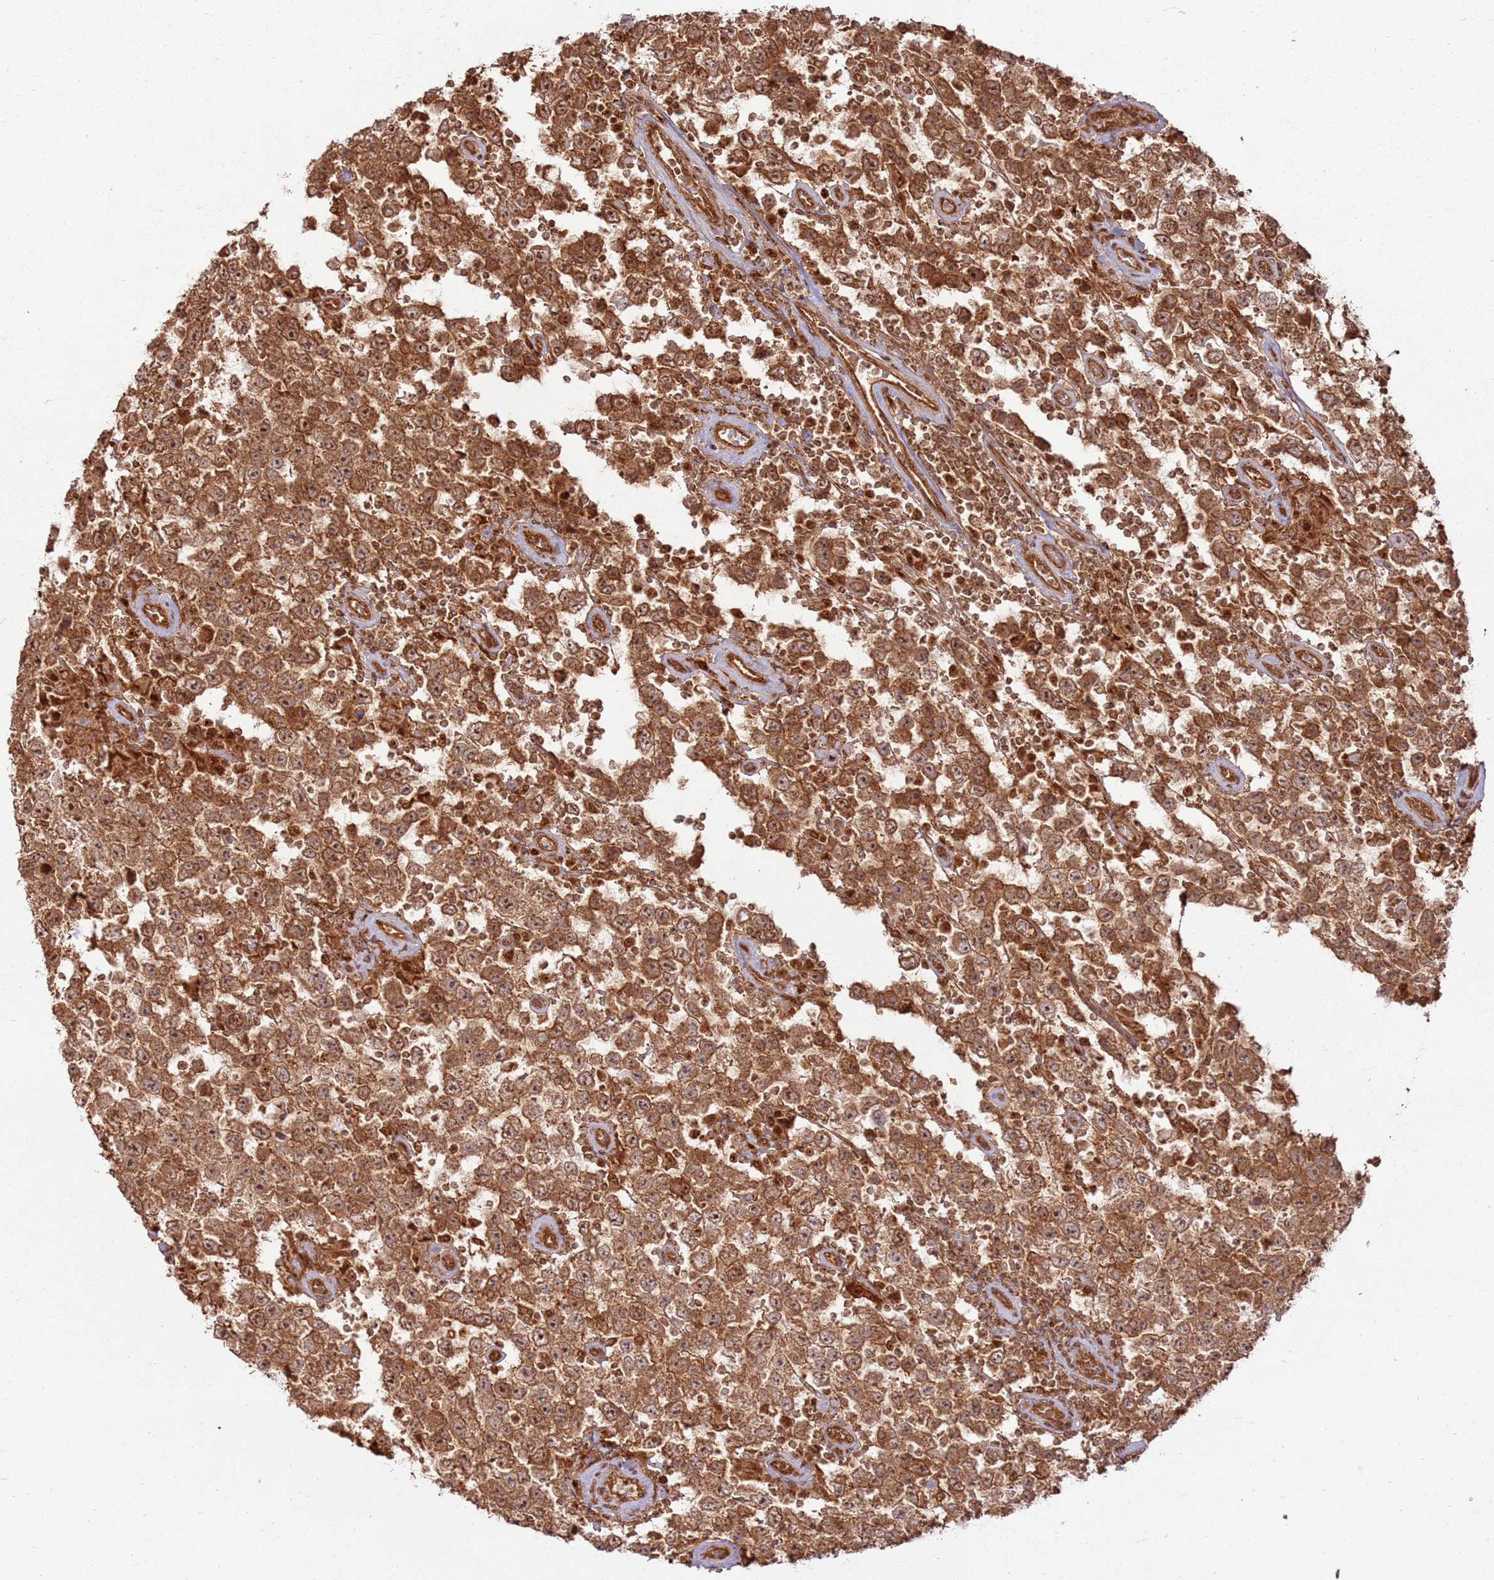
{"staining": {"intensity": "moderate", "quantity": ">75%", "location": "cytoplasmic/membranous,nuclear"}, "tissue": "testis cancer", "cell_type": "Tumor cells", "image_type": "cancer", "snomed": [{"axis": "morphology", "description": "Normal tissue, NOS"}, {"axis": "morphology", "description": "Urothelial carcinoma, High grade"}, {"axis": "morphology", "description": "Seminoma, NOS"}, {"axis": "morphology", "description": "Carcinoma, Embryonal, NOS"}, {"axis": "topography", "description": "Urinary bladder"}, {"axis": "topography", "description": "Testis"}], "caption": "Testis embryonal carcinoma stained with a protein marker shows moderate staining in tumor cells.", "gene": "TBC1D13", "patient": {"sex": "male", "age": 41}}